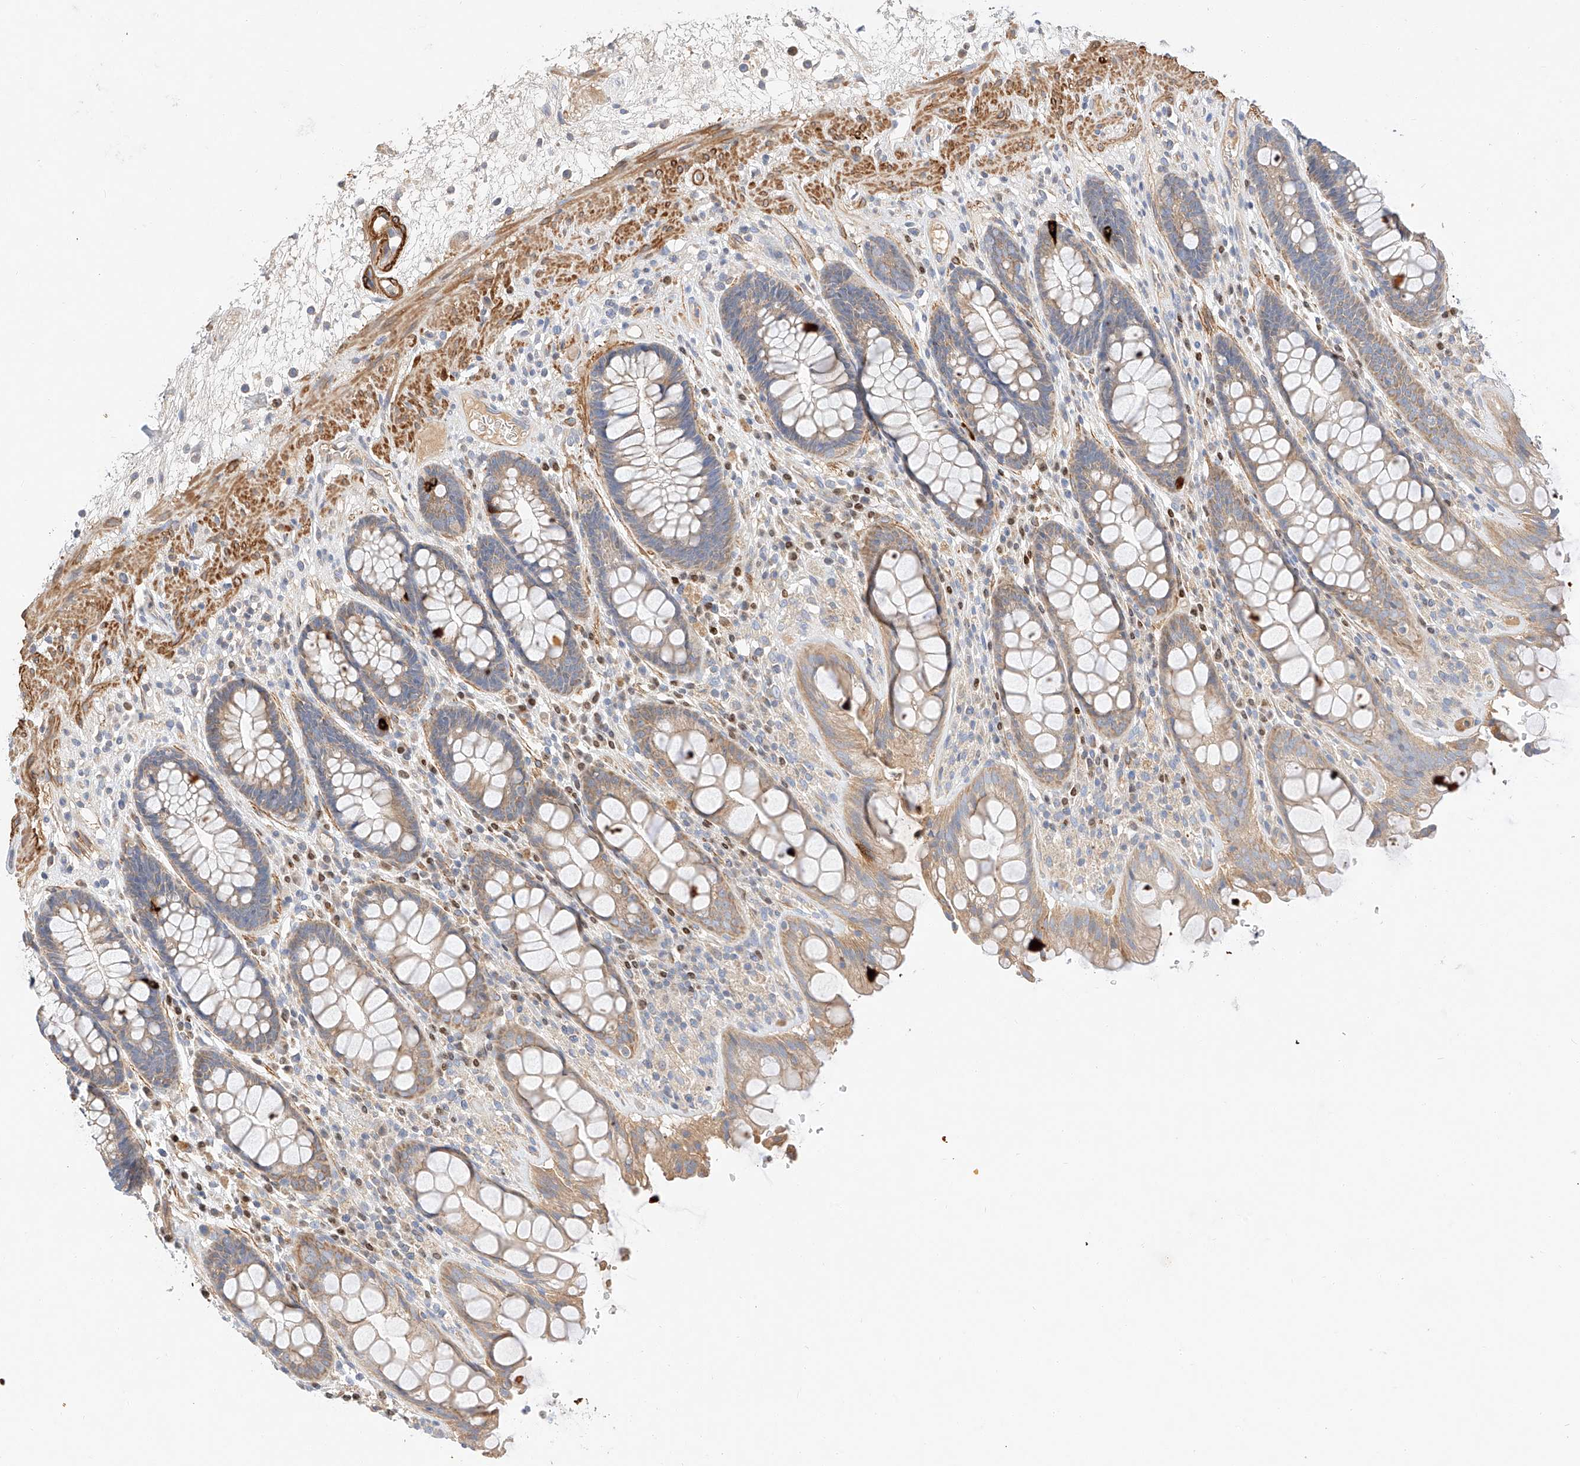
{"staining": {"intensity": "weak", "quantity": ">75%", "location": "cytoplasmic/membranous"}, "tissue": "rectum", "cell_type": "Glandular cells", "image_type": "normal", "snomed": [{"axis": "morphology", "description": "Normal tissue, NOS"}, {"axis": "topography", "description": "Rectum"}], "caption": "Protein analysis of unremarkable rectum exhibits weak cytoplasmic/membranous staining in about >75% of glandular cells. Immunohistochemistry stains the protein in brown and the nuclei are stained blue.", "gene": "C6orf118", "patient": {"sex": "male", "age": 64}}